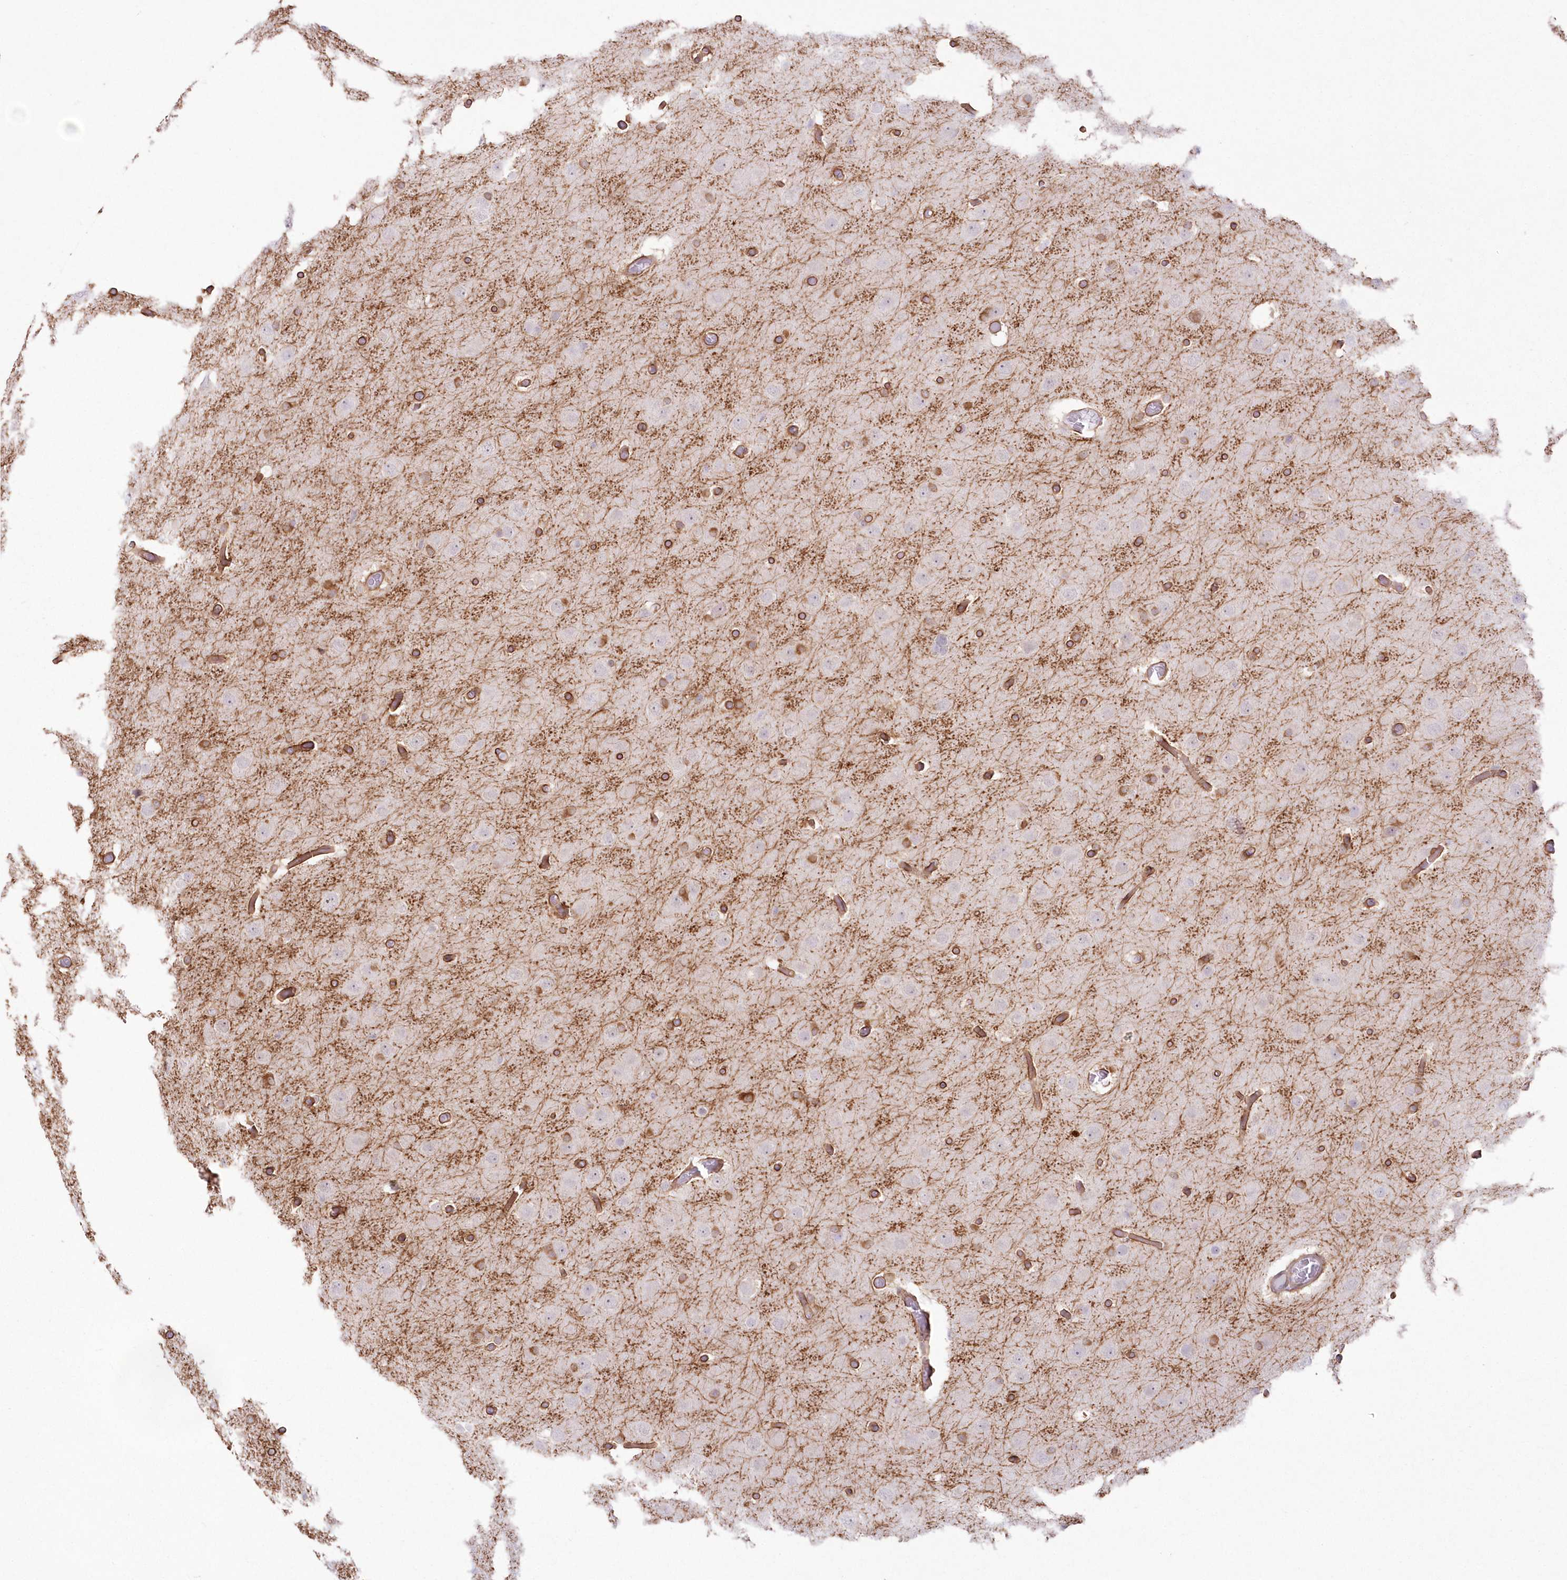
{"staining": {"intensity": "negative", "quantity": "none", "location": "none"}, "tissue": "glioma", "cell_type": "Tumor cells", "image_type": "cancer", "snomed": [{"axis": "morphology", "description": "Glioma, malignant, High grade"}, {"axis": "topography", "description": "Cerebral cortex"}], "caption": "Immunohistochemistry micrograph of neoplastic tissue: human glioma stained with DAB displays no significant protein staining in tumor cells.", "gene": "SH3PXD2B", "patient": {"sex": "female", "age": 36}}